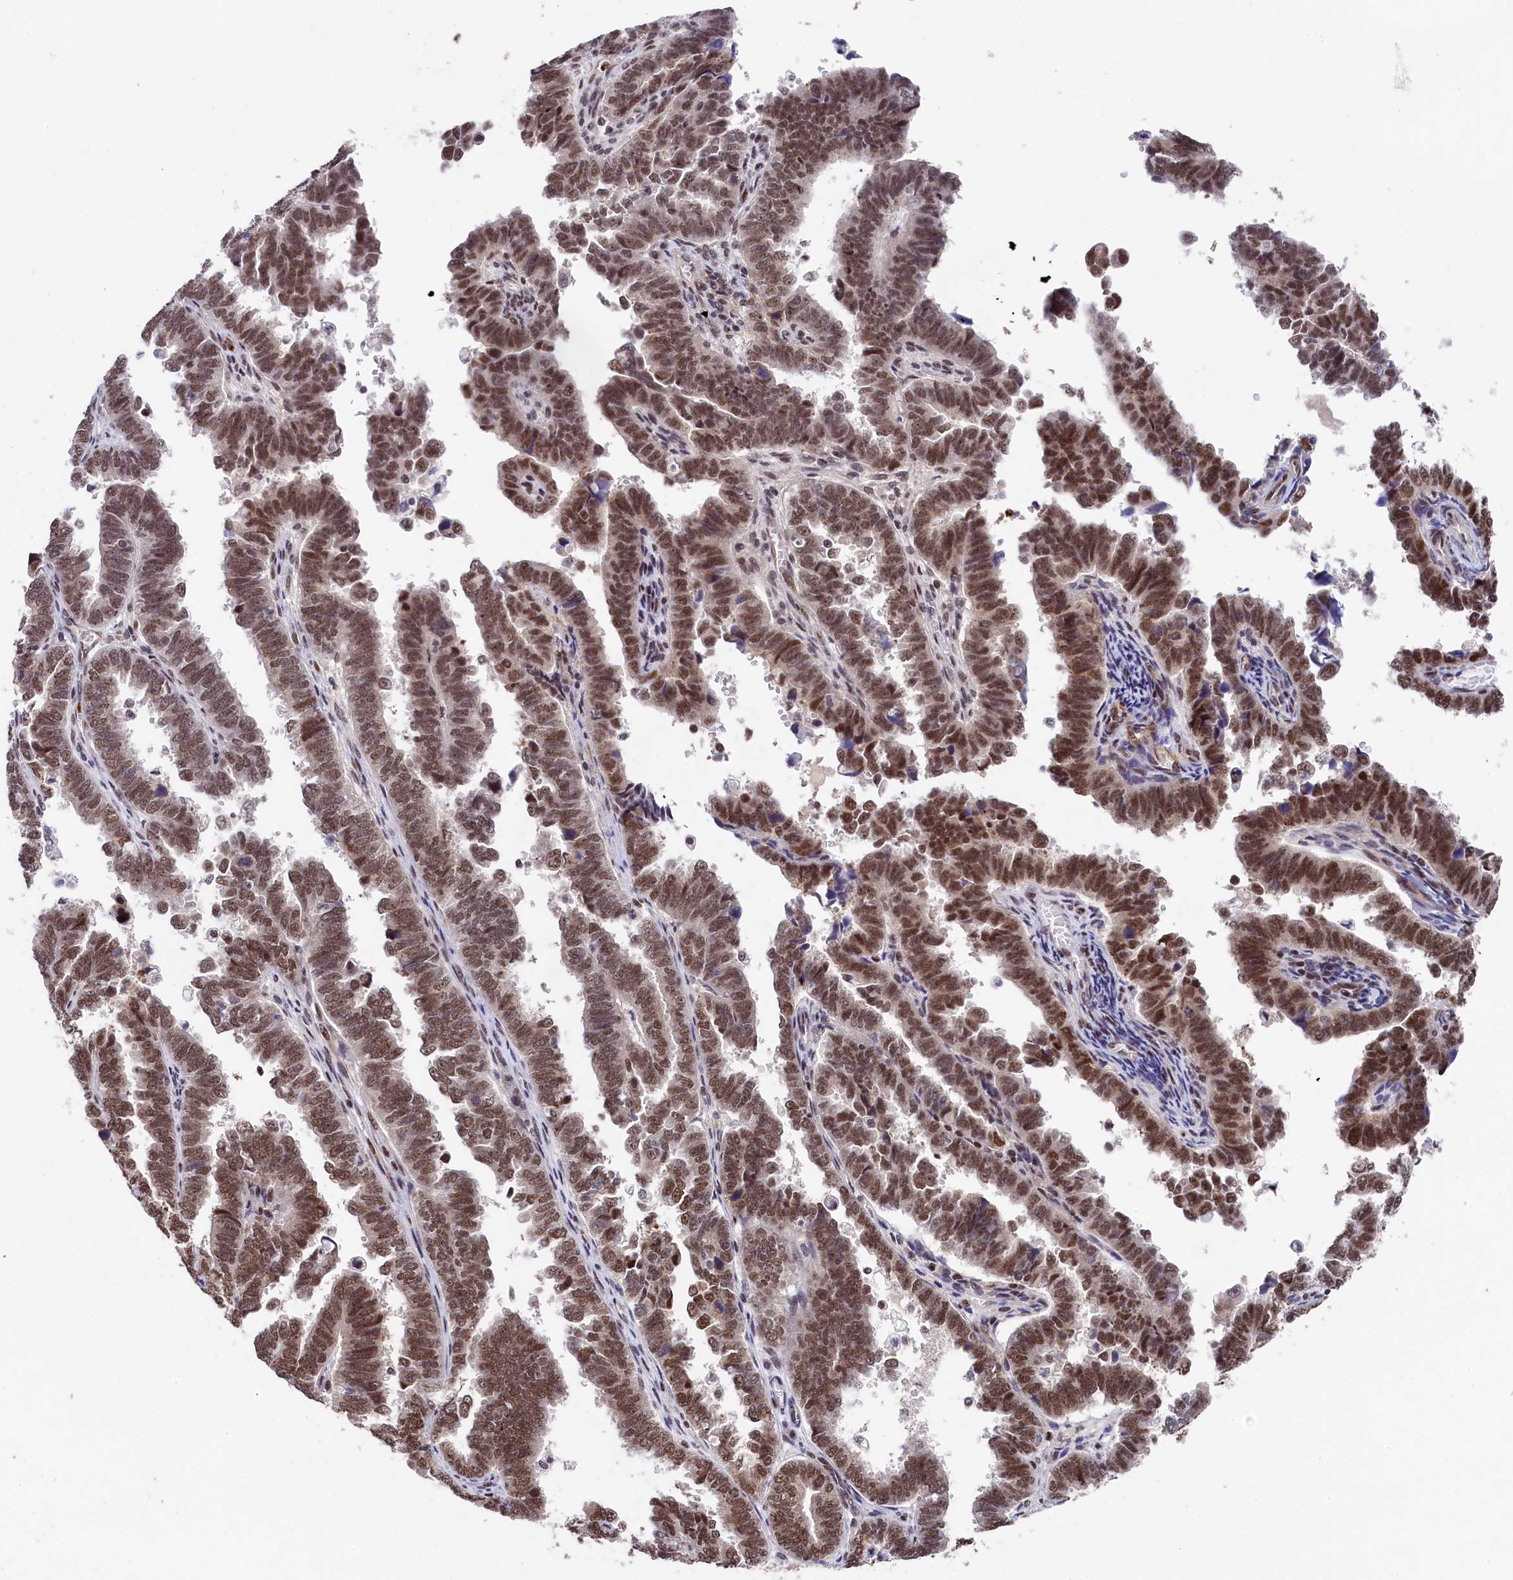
{"staining": {"intensity": "moderate", "quantity": ">75%", "location": "nuclear"}, "tissue": "endometrial cancer", "cell_type": "Tumor cells", "image_type": "cancer", "snomed": [{"axis": "morphology", "description": "Adenocarcinoma, NOS"}, {"axis": "topography", "description": "Endometrium"}], "caption": "Human endometrial adenocarcinoma stained for a protein (brown) demonstrates moderate nuclear positive staining in about >75% of tumor cells.", "gene": "ADIG", "patient": {"sex": "female", "age": 75}}